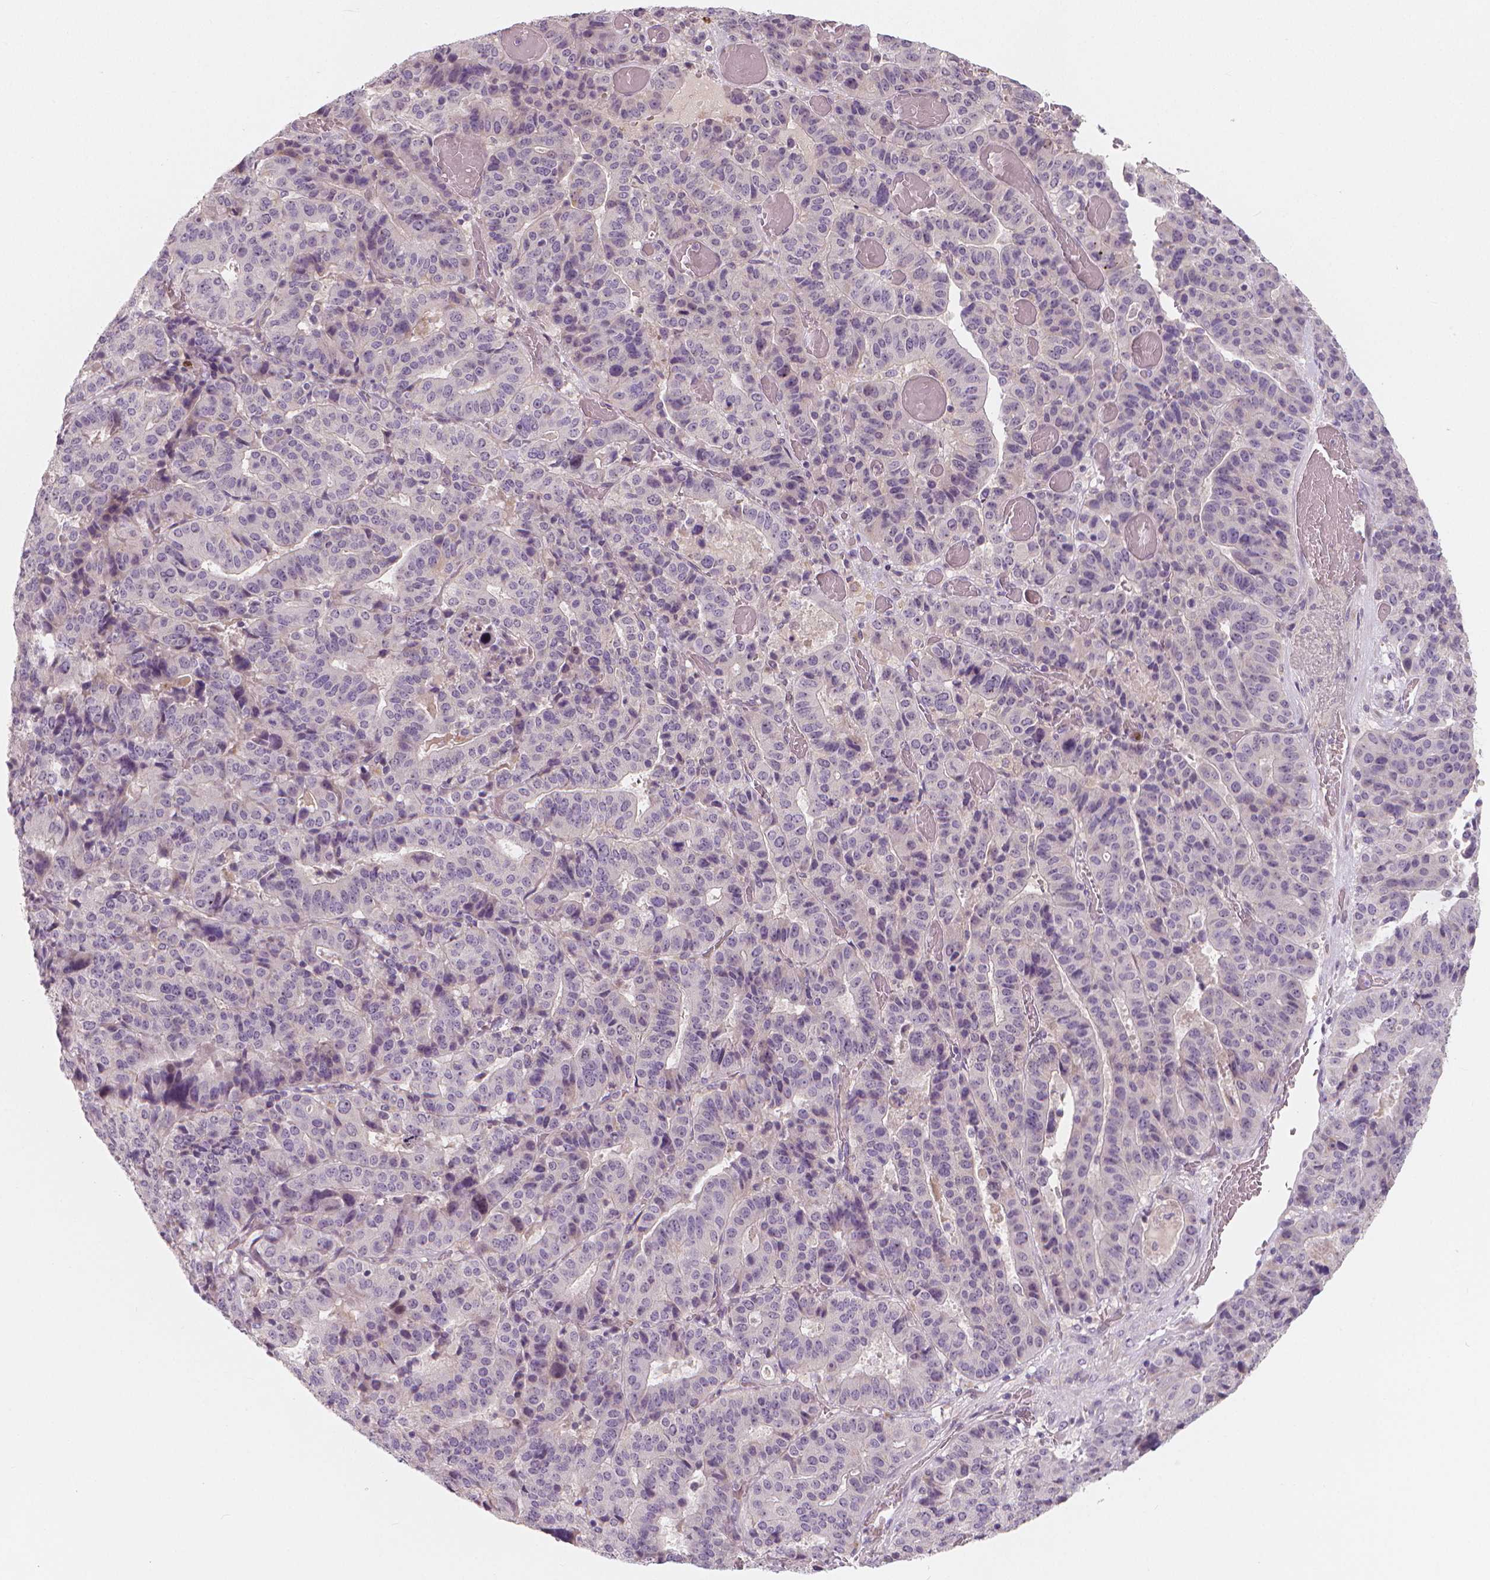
{"staining": {"intensity": "negative", "quantity": "none", "location": "none"}, "tissue": "stomach cancer", "cell_type": "Tumor cells", "image_type": "cancer", "snomed": [{"axis": "morphology", "description": "Adenocarcinoma, NOS"}, {"axis": "topography", "description": "Stomach"}], "caption": "The histopathology image displays no significant expression in tumor cells of adenocarcinoma (stomach).", "gene": "RNASE7", "patient": {"sex": "male", "age": 48}}